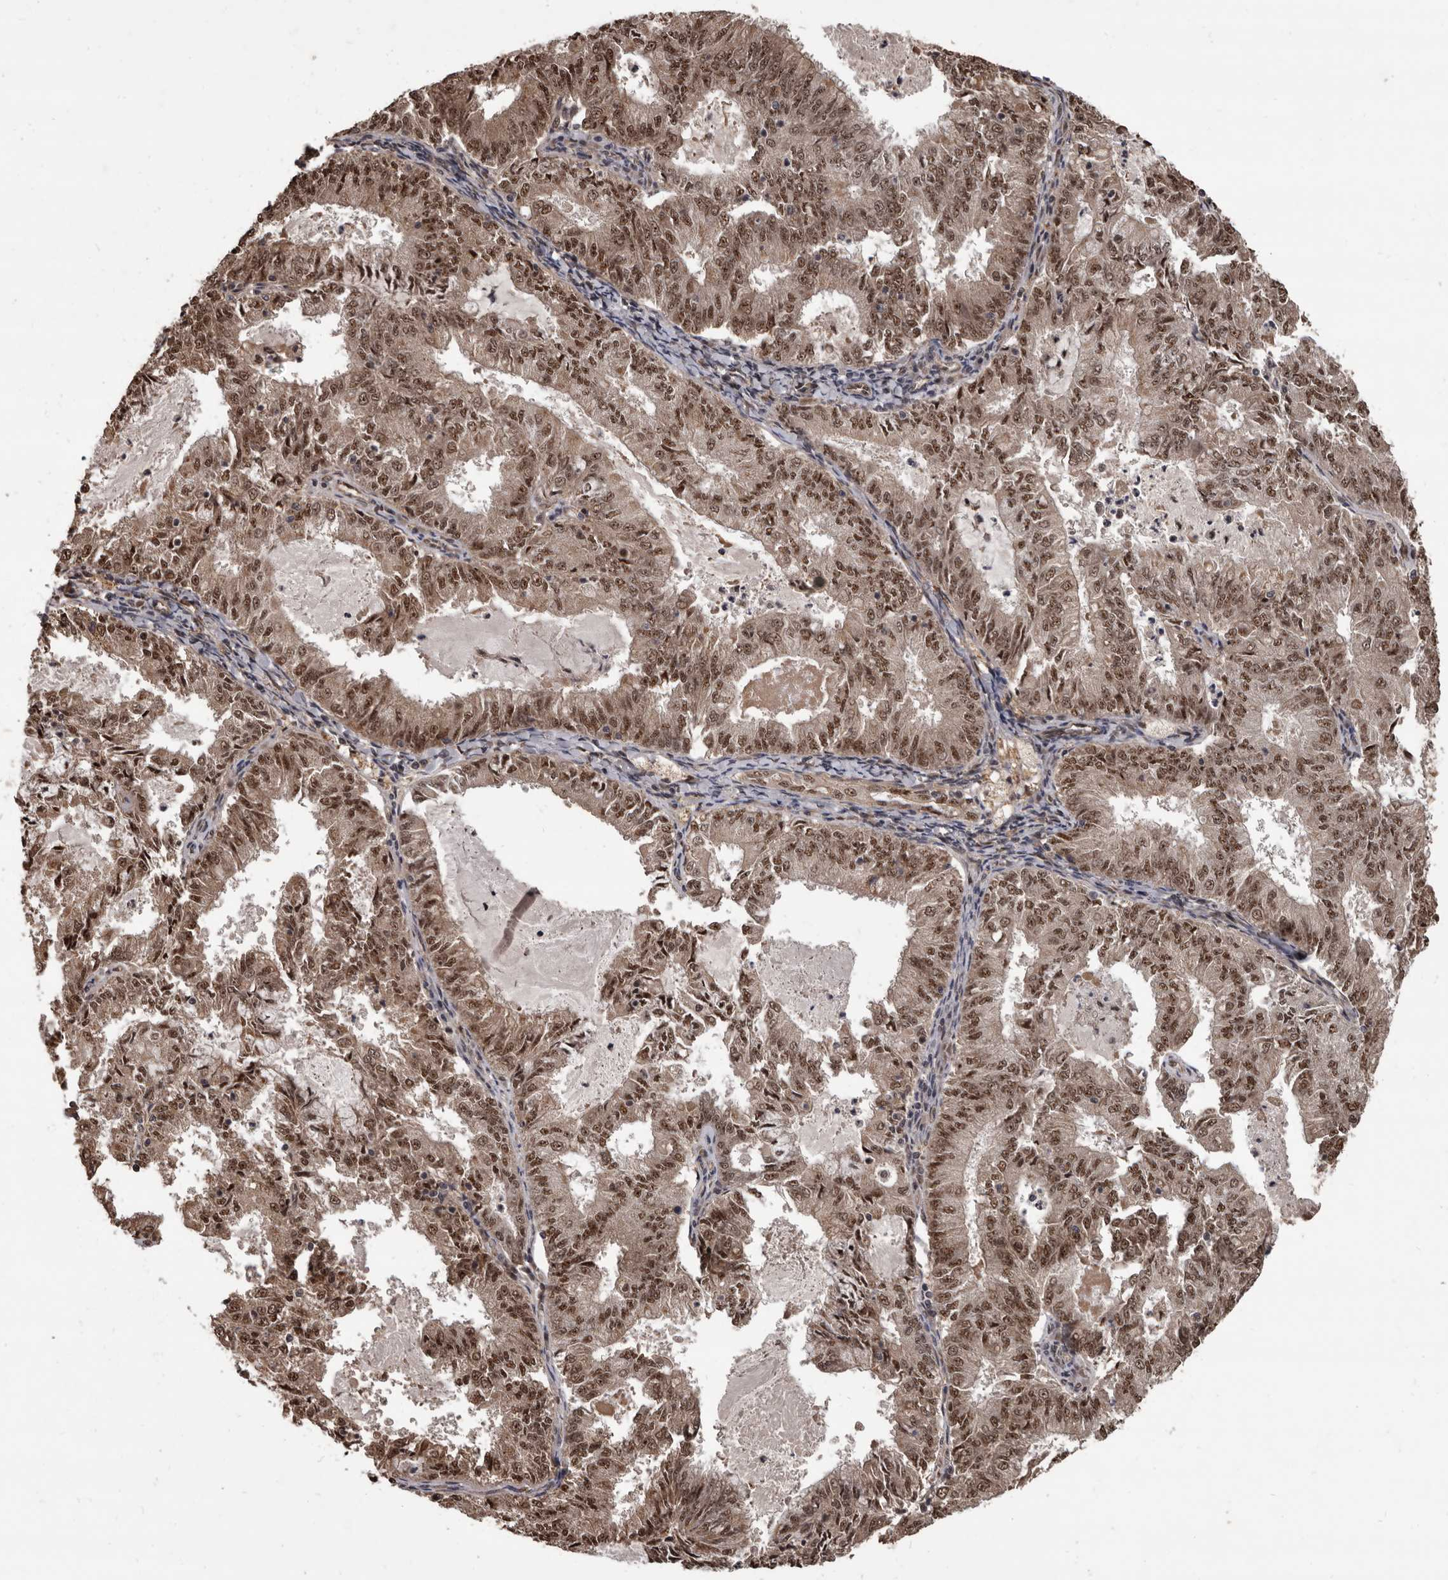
{"staining": {"intensity": "moderate", "quantity": ">75%", "location": "cytoplasmic/membranous,nuclear"}, "tissue": "endometrial cancer", "cell_type": "Tumor cells", "image_type": "cancer", "snomed": [{"axis": "morphology", "description": "Adenocarcinoma, NOS"}, {"axis": "topography", "description": "Endometrium"}], "caption": "Moderate cytoplasmic/membranous and nuclear positivity is seen in about >75% of tumor cells in endometrial cancer (adenocarcinoma).", "gene": "AHR", "patient": {"sex": "female", "age": 57}}